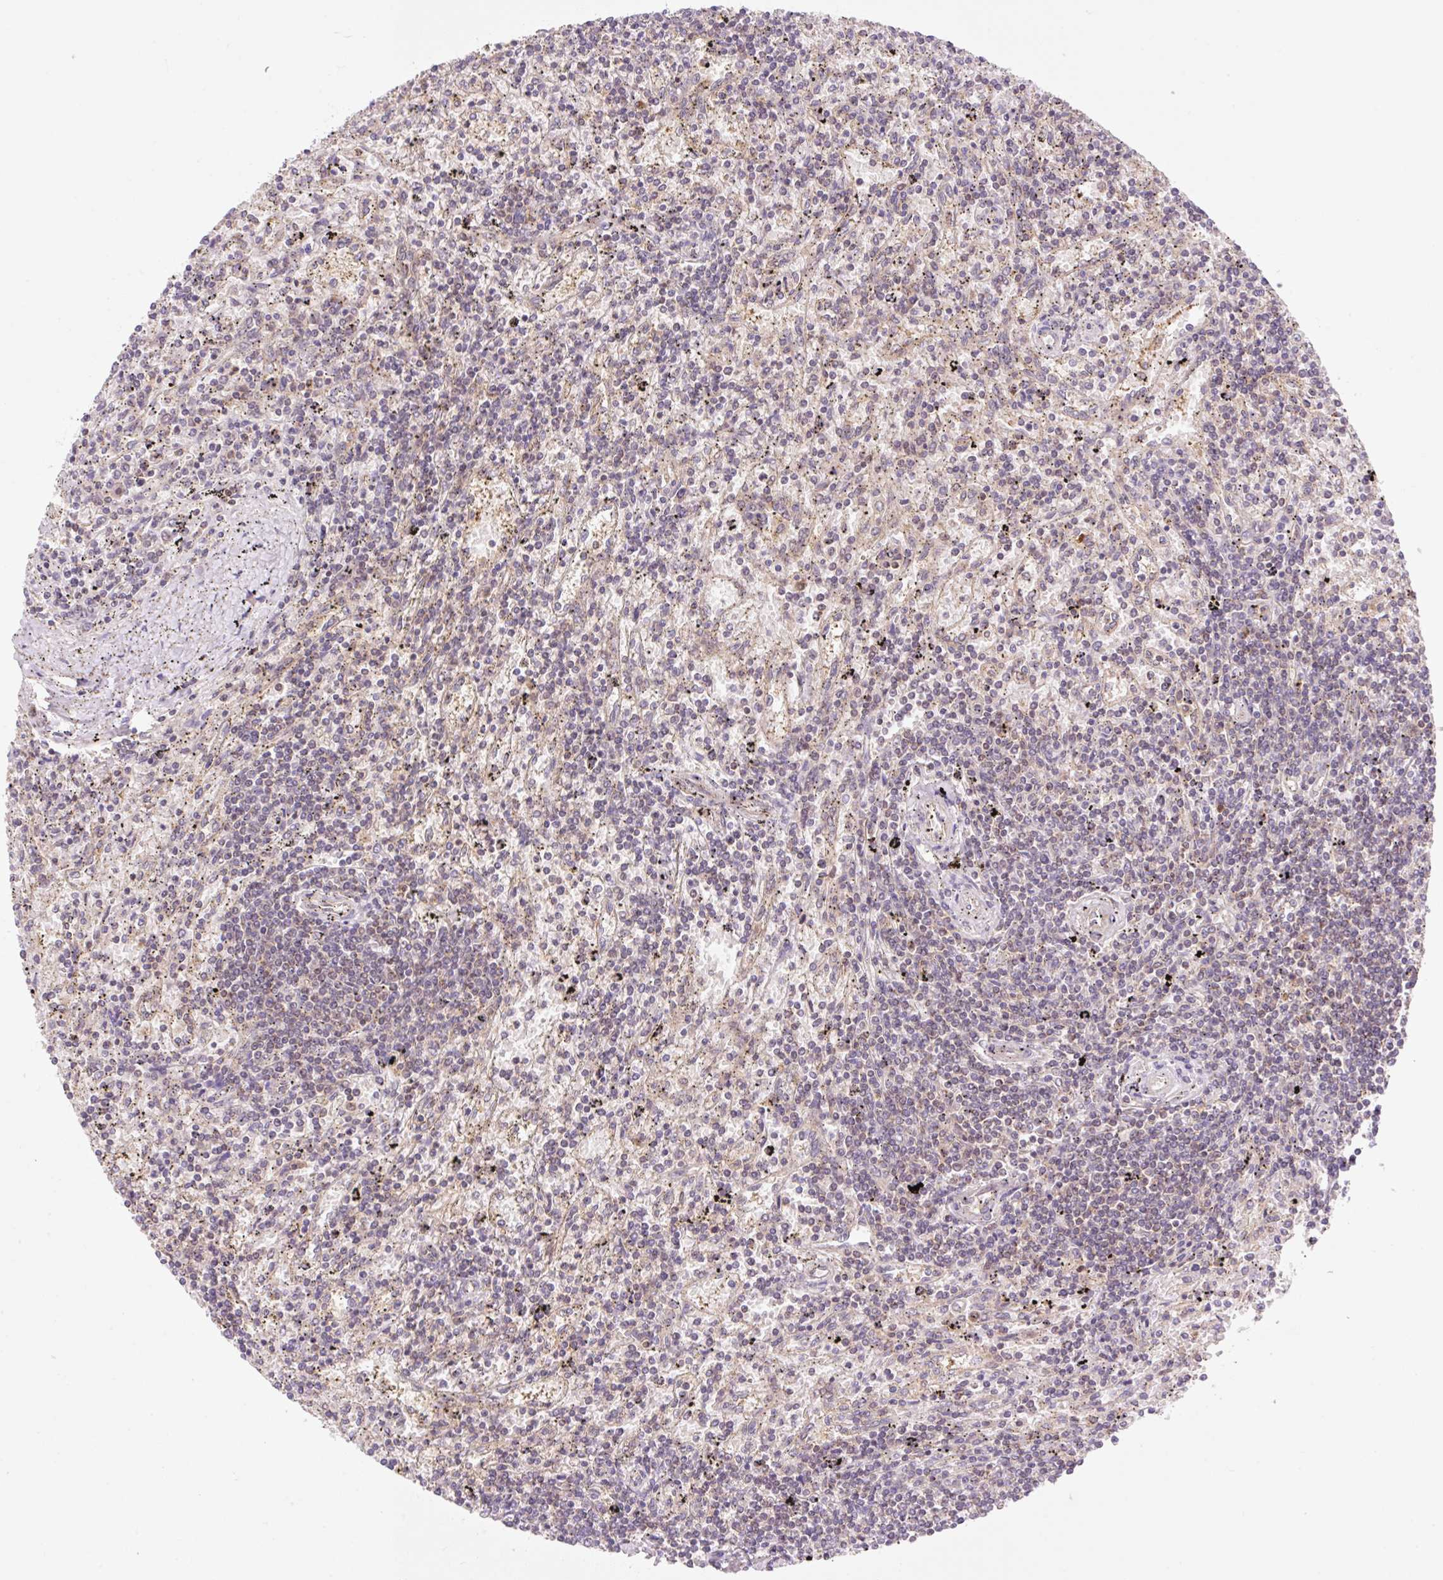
{"staining": {"intensity": "negative", "quantity": "none", "location": "none"}, "tissue": "lymphoma", "cell_type": "Tumor cells", "image_type": "cancer", "snomed": [{"axis": "morphology", "description": "Malignant lymphoma, non-Hodgkin's type, Low grade"}, {"axis": "topography", "description": "Spleen"}], "caption": "Low-grade malignant lymphoma, non-Hodgkin's type was stained to show a protein in brown. There is no significant expression in tumor cells. (DAB (3,3'-diaminobenzidine) immunohistochemistry, high magnification).", "gene": "VPS4A", "patient": {"sex": "male", "age": 76}}